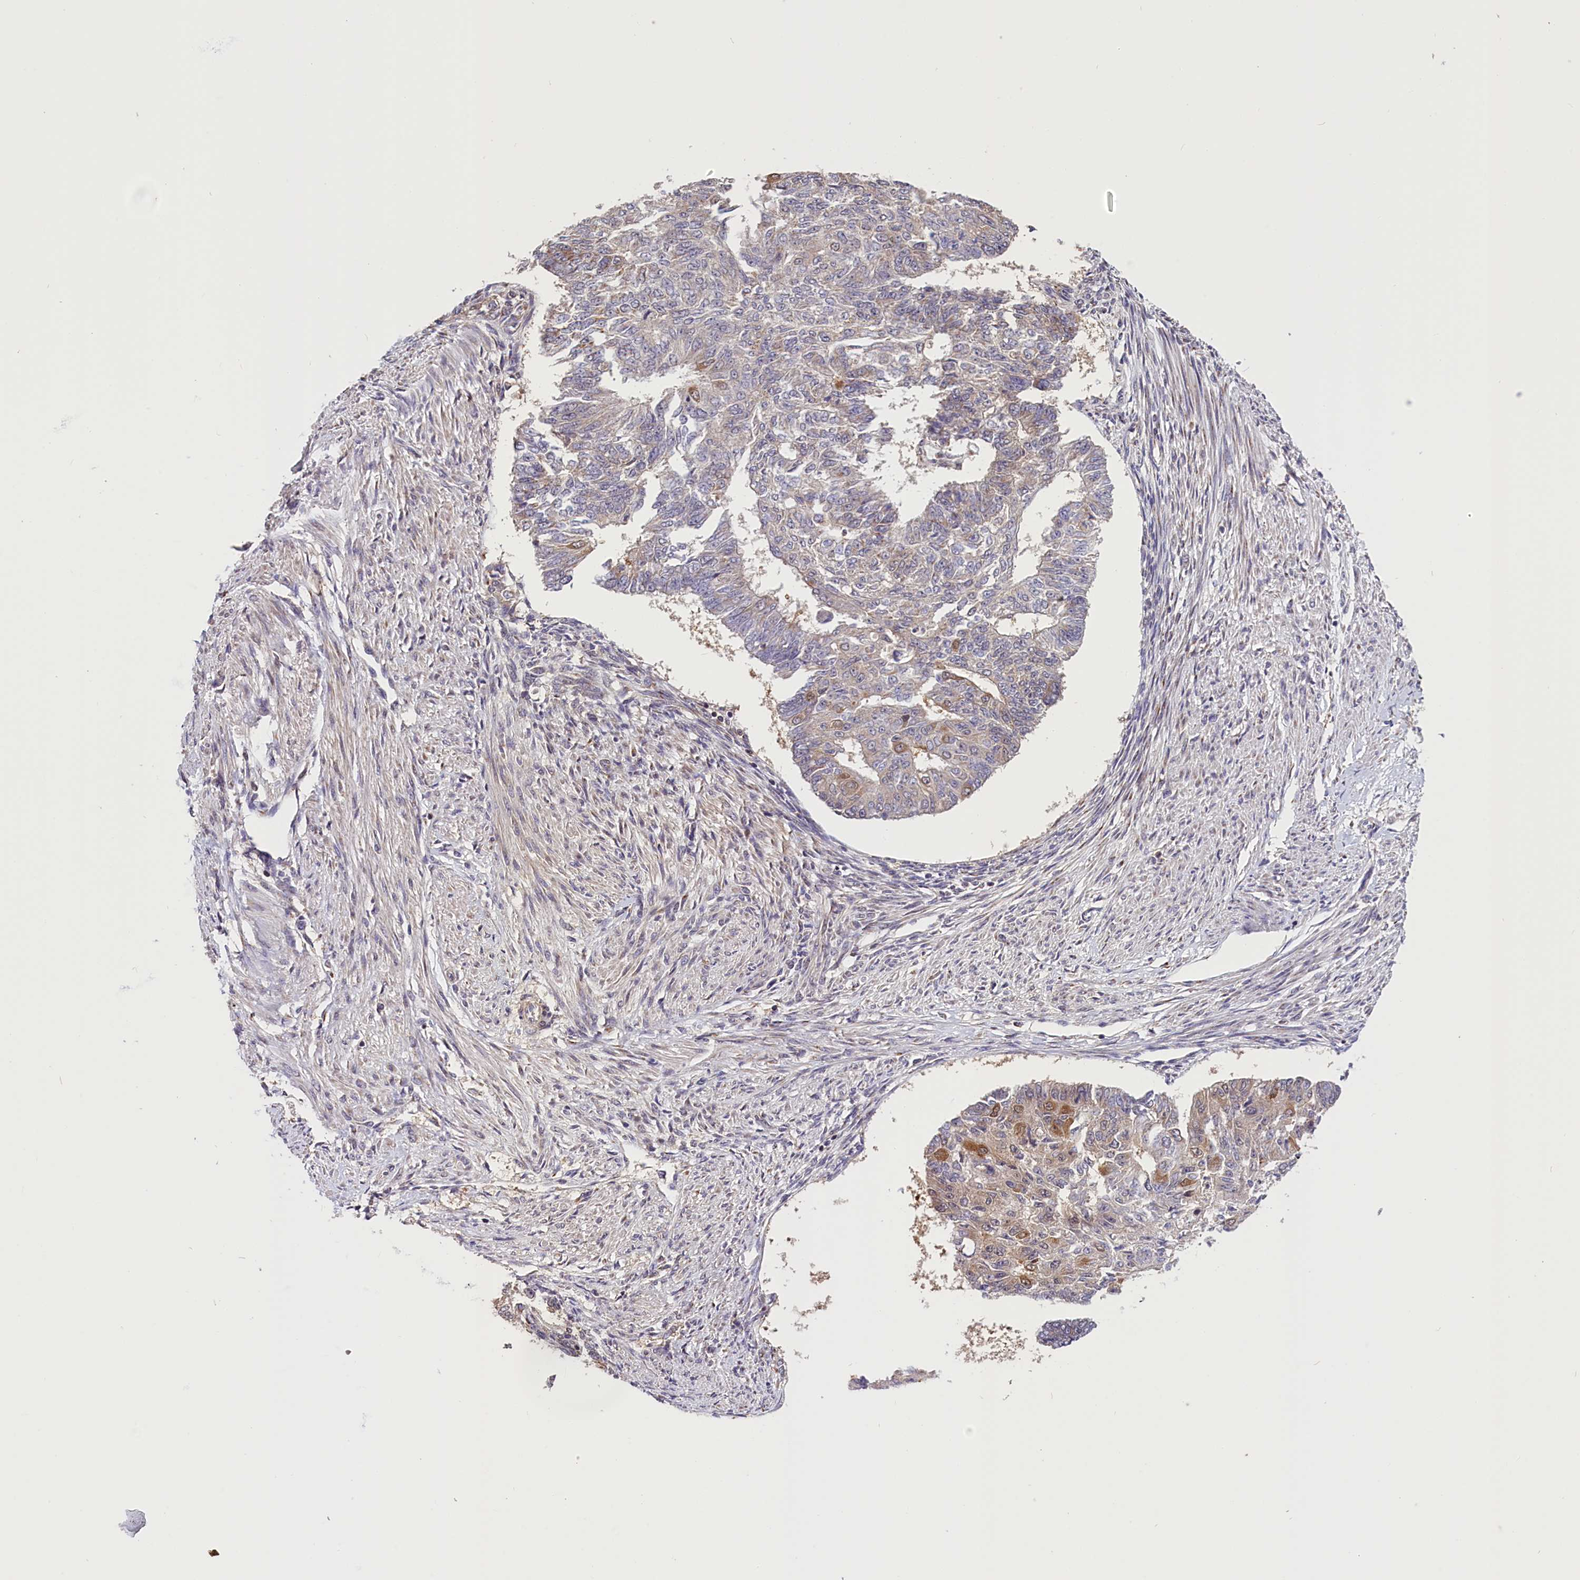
{"staining": {"intensity": "moderate", "quantity": "<25%", "location": "cytoplasmic/membranous"}, "tissue": "endometrial cancer", "cell_type": "Tumor cells", "image_type": "cancer", "snomed": [{"axis": "morphology", "description": "Adenocarcinoma, NOS"}, {"axis": "topography", "description": "Endometrium"}], "caption": "Immunohistochemistry (IHC) (DAB) staining of adenocarcinoma (endometrial) shows moderate cytoplasmic/membranous protein positivity in about <25% of tumor cells. (Stains: DAB in brown, nuclei in blue, Microscopy: brightfield microscopy at high magnification).", "gene": "CHORDC1", "patient": {"sex": "female", "age": 32}}